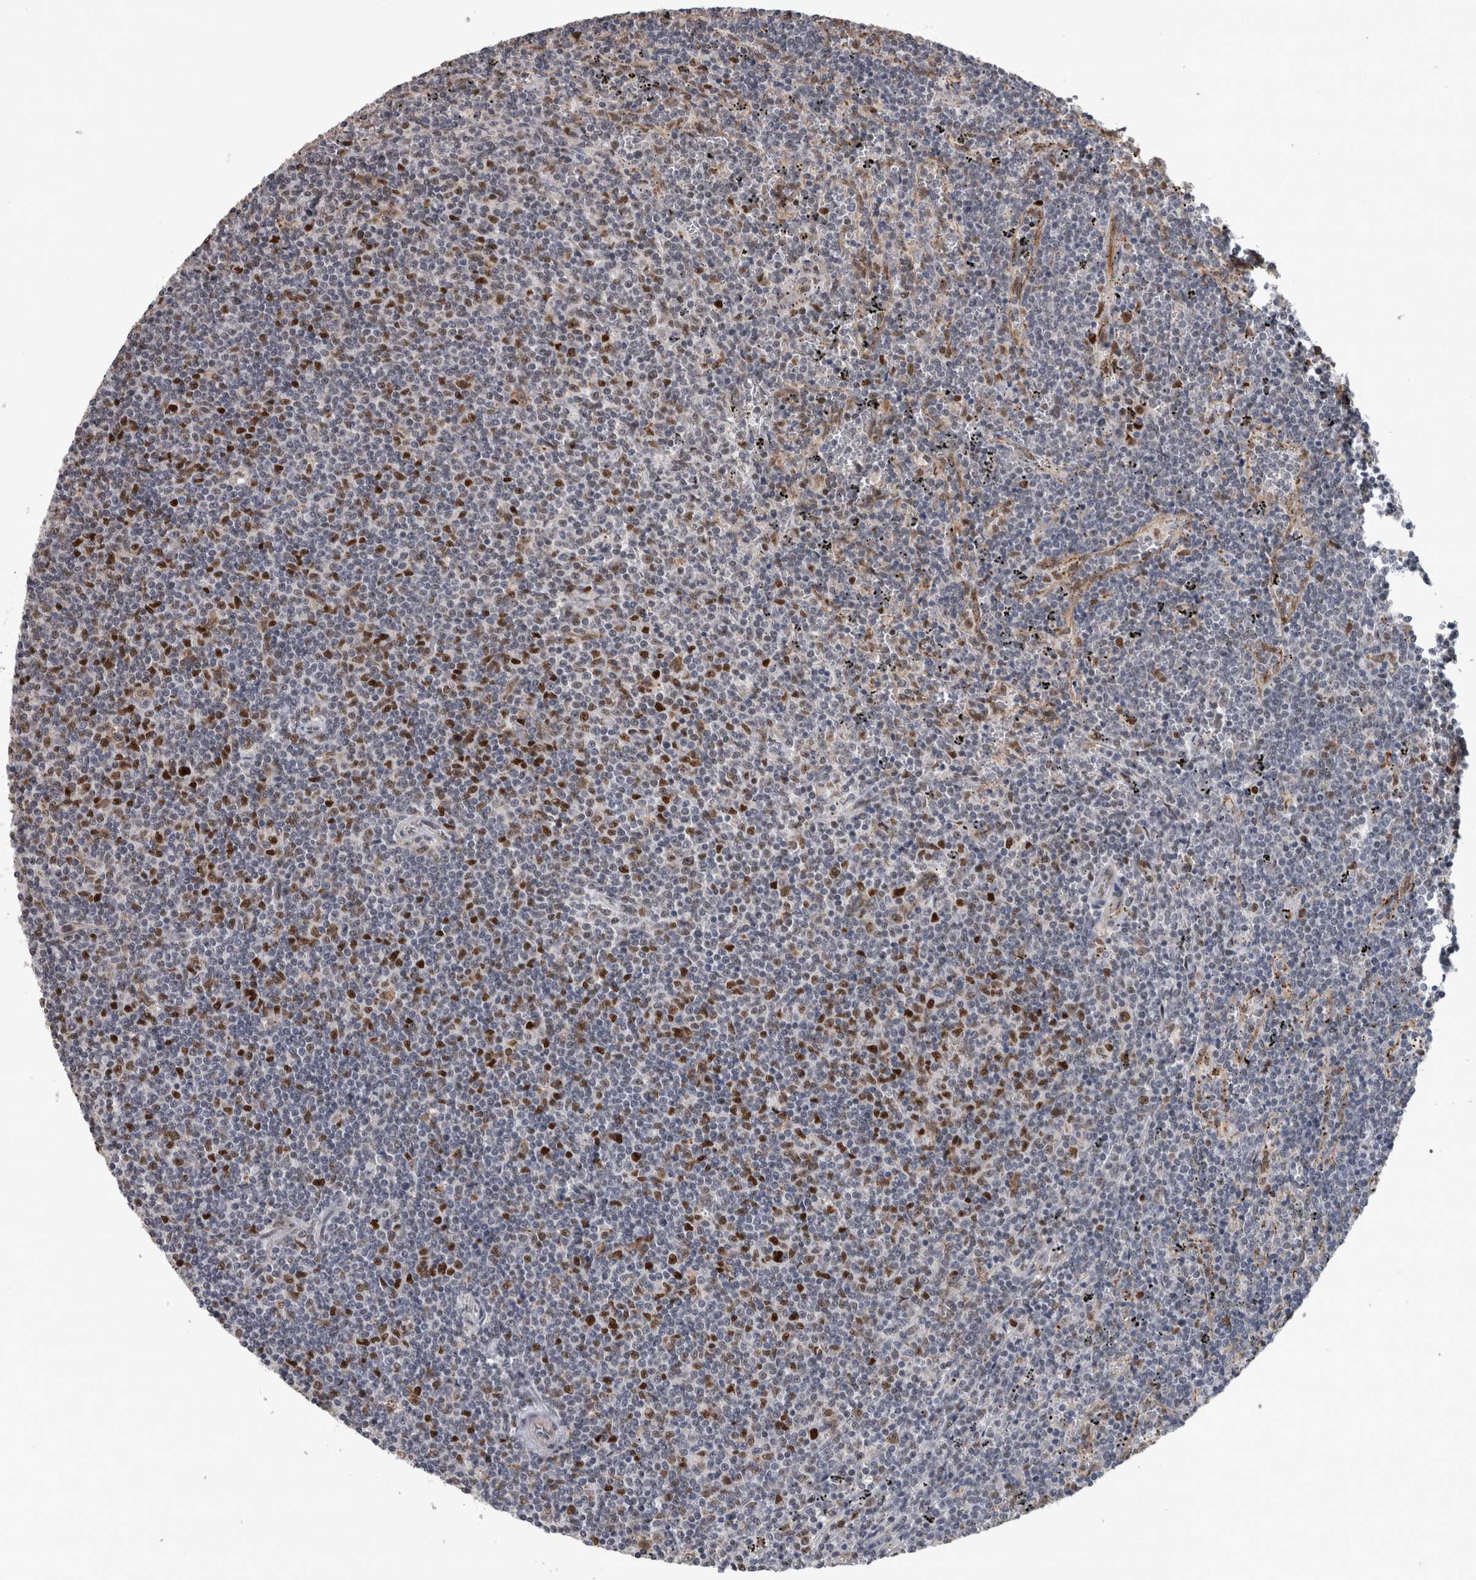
{"staining": {"intensity": "strong", "quantity": "<25%", "location": "nuclear"}, "tissue": "lymphoma", "cell_type": "Tumor cells", "image_type": "cancer", "snomed": [{"axis": "morphology", "description": "Malignant lymphoma, non-Hodgkin's type, Low grade"}, {"axis": "topography", "description": "Spleen"}], "caption": "Brown immunohistochemical staining in malignant lymphoma, non-Hodgkin's type (low-grade) reveals strong nuclear expression in approximately <25% of tumor cells. (DAB (3,3'-diaminobenzidine) = brown stain, brightfield microscopy at high magnification).", "gene": "POLD2", "patient": {"sex": "female", "age": 50}}